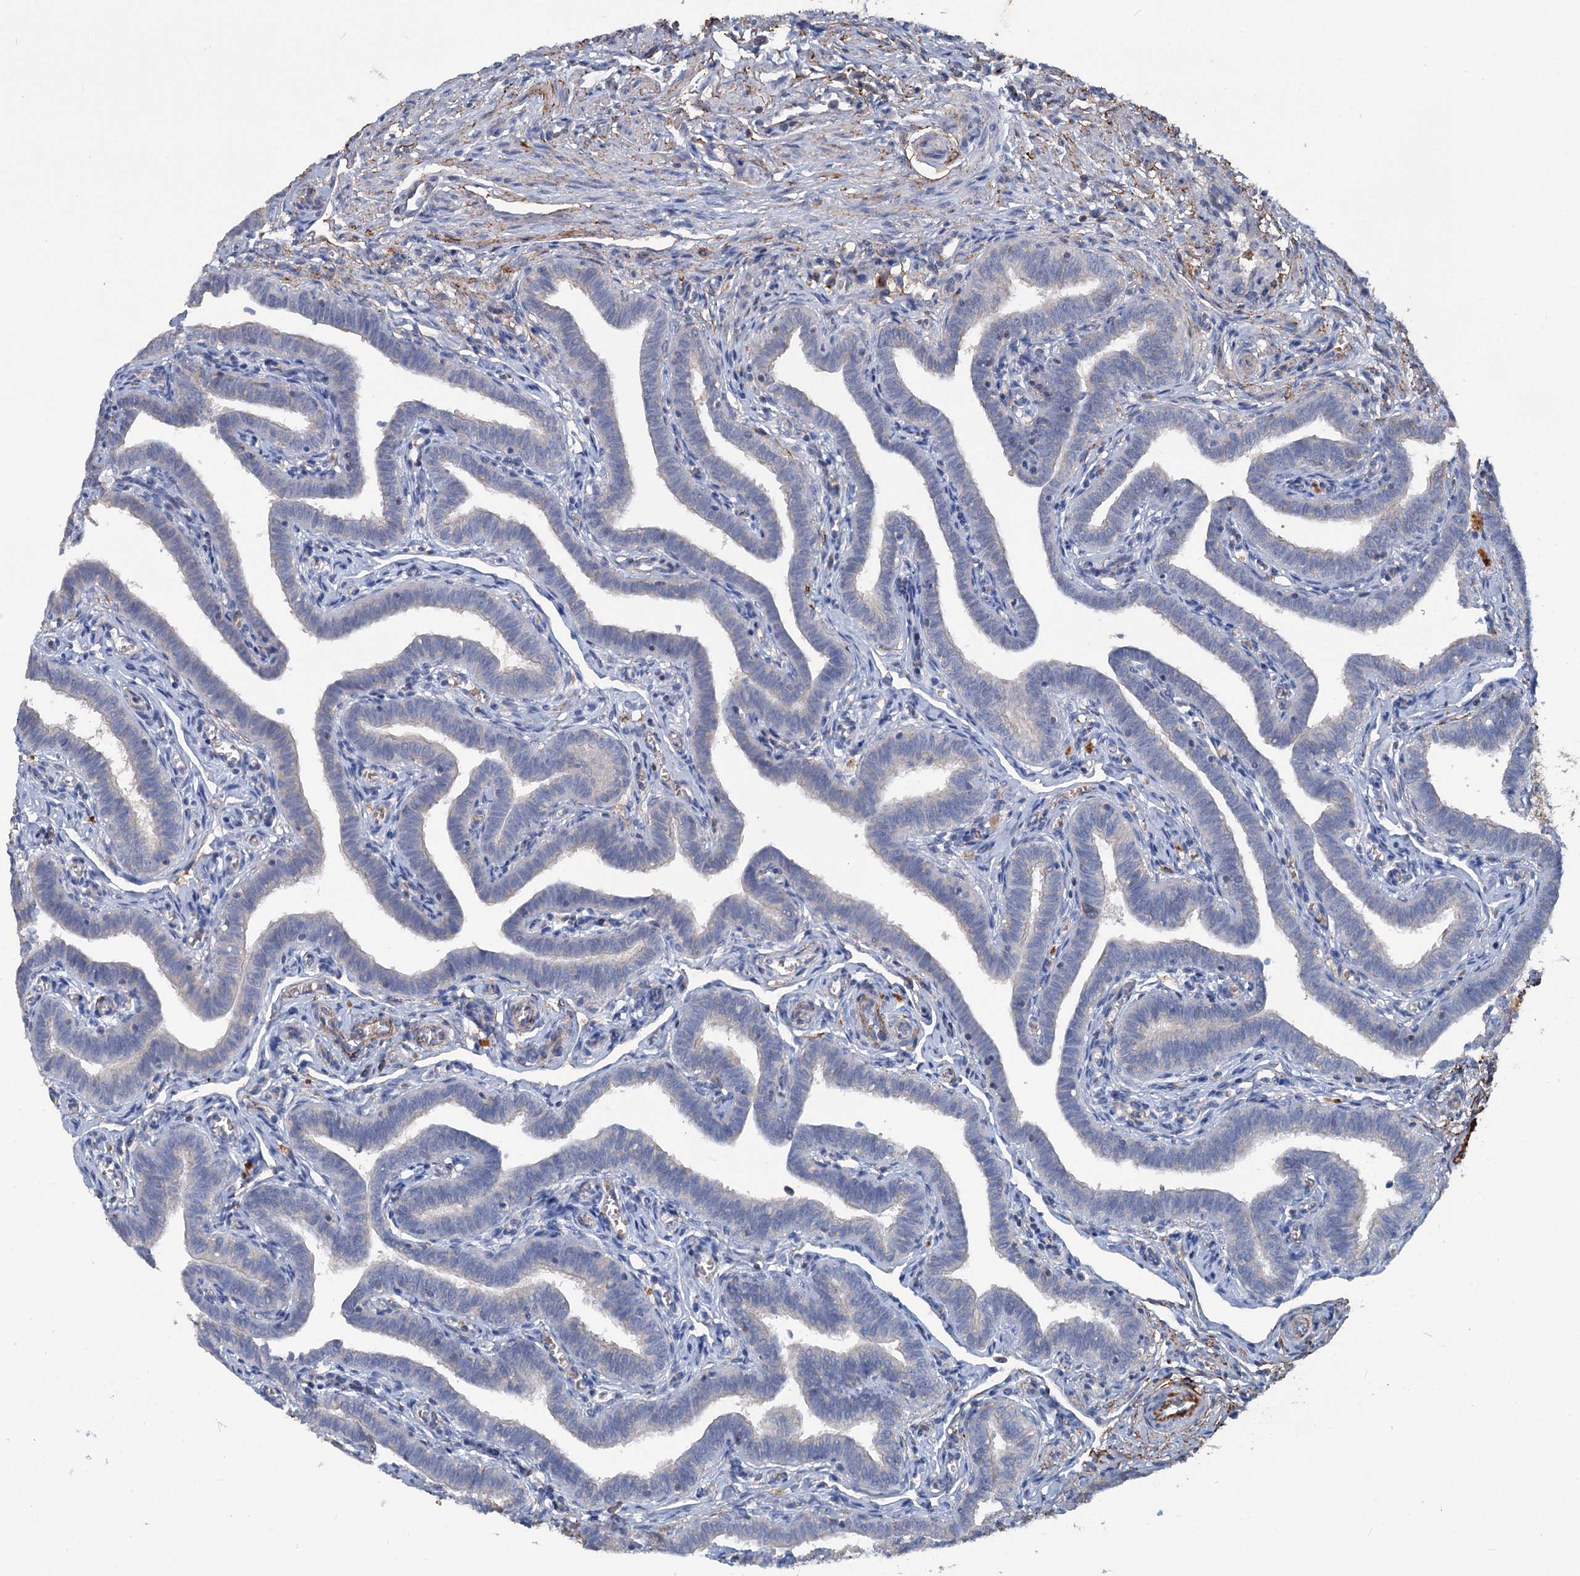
{"staining": {"intensity": "moderate", "quantity": "<25%", "location": "cytoplasmic/membranous"}, "tissue": "fallopian tube", "cell_type": "Glandular cells", "image_type": "normal", "snomed": [{"axis": "morphology", "description": "Normal tissue, NOS"}, {"axis": "topography", "description": "Fallopian tube"}], "caption": "Protein expression by immunohistochemistry exhibits moderate cytoplasmic/membranous staining in about <25% of glandular cells in benign fallopian tube. (DAB IHC with brightfield microscopy, high magnification).", "gene": "URAD", "patient": {"sex": "female", "age": 36}}